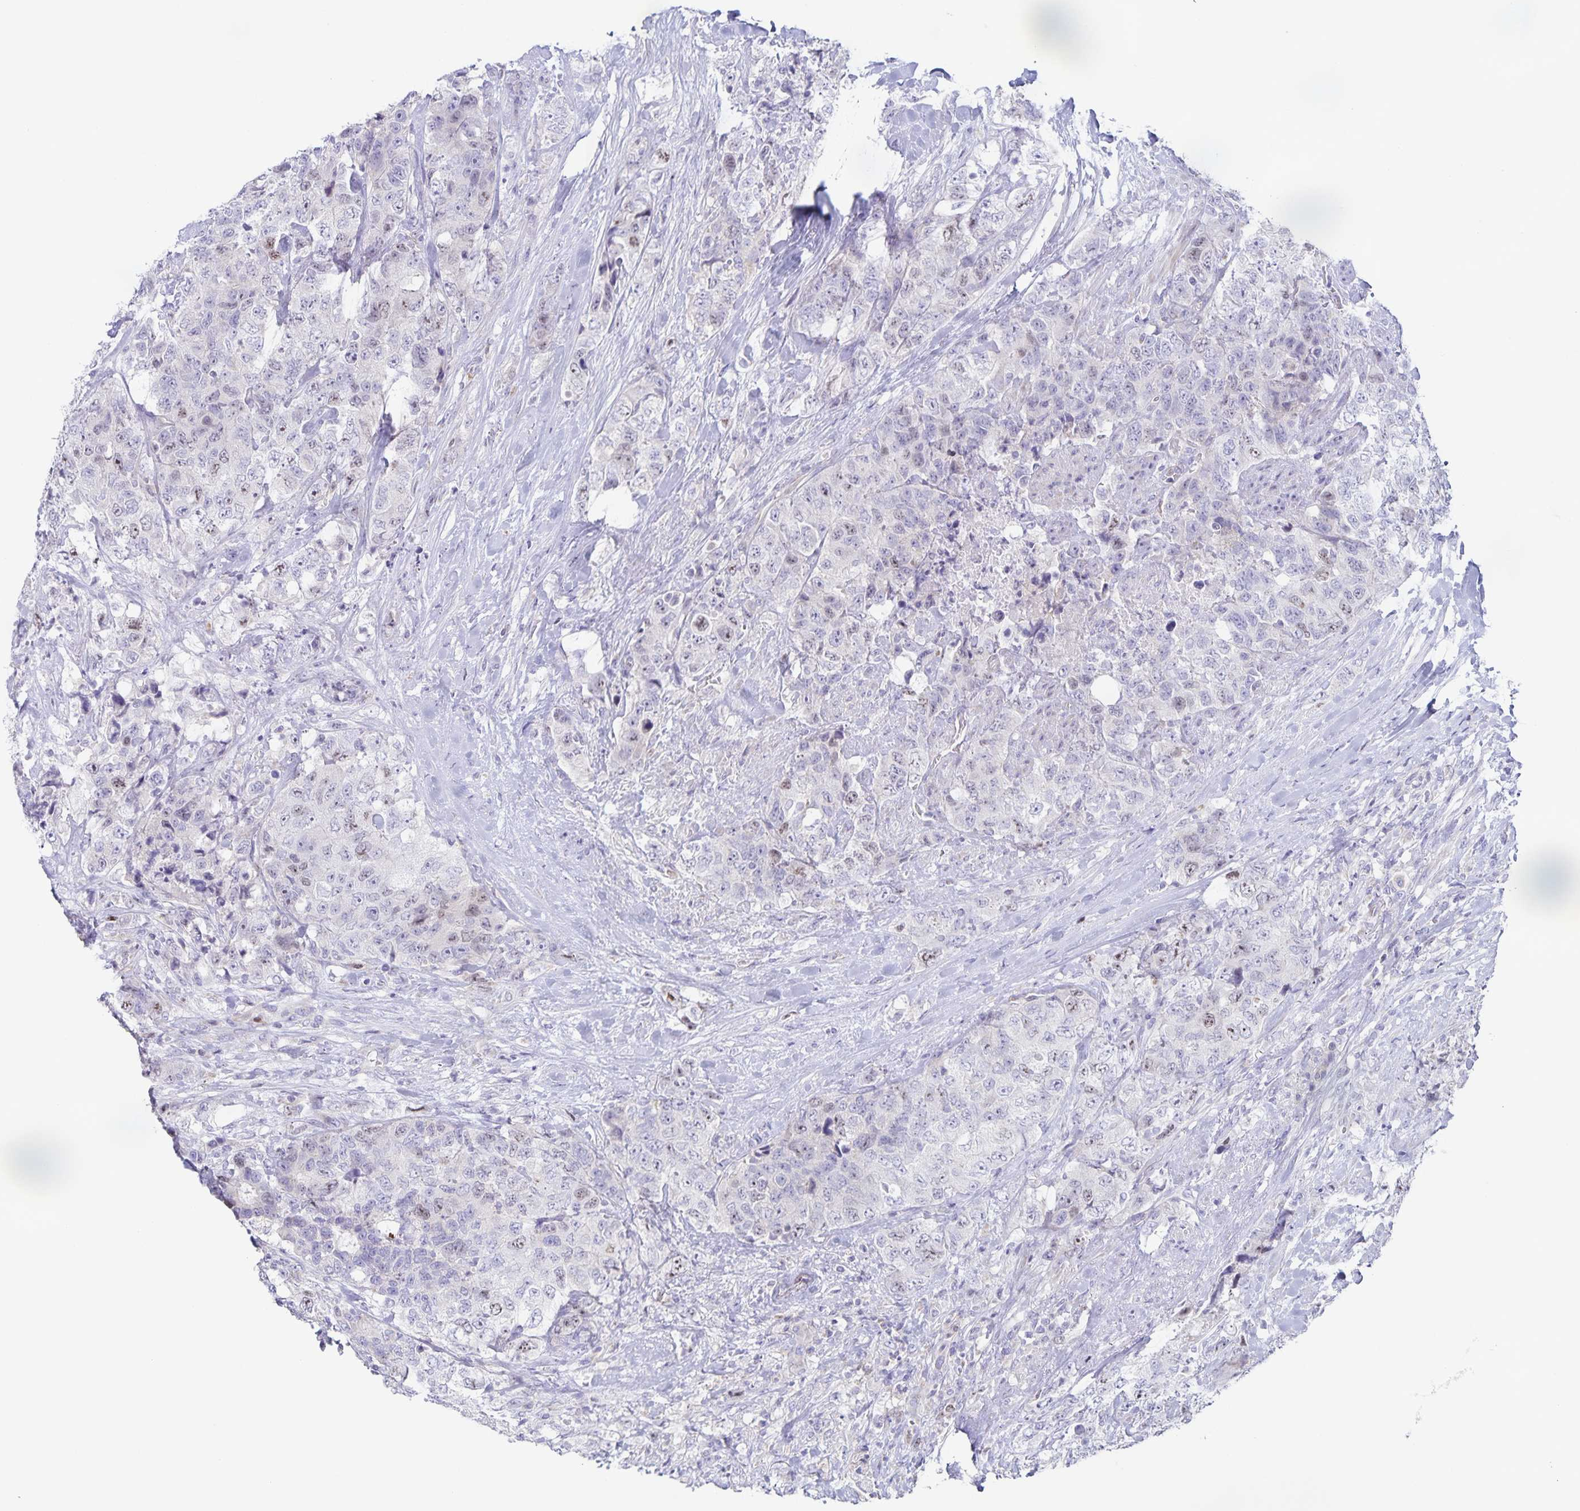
{"staining": {"intensity": "weak", "quantity": "<25%", "location": "nuclear"}, "tissue": "urothelial cancer", "cell_type": "Tumor cells", "image_type": "cancer", "snomed": [{"axis": "morphology", "description": "Urothelial carcinoma, High grade"}, {"axis": "topography", "description": "Urinary bladder"}], "caption": "DAB (3,3'-diaminobenzidine) immunohistochemical staining of urothelial cancer demonstrates no significant positivity in tumor cells.", "gene": "CENPH", "patient": {"sex": "female", "age": 78}}